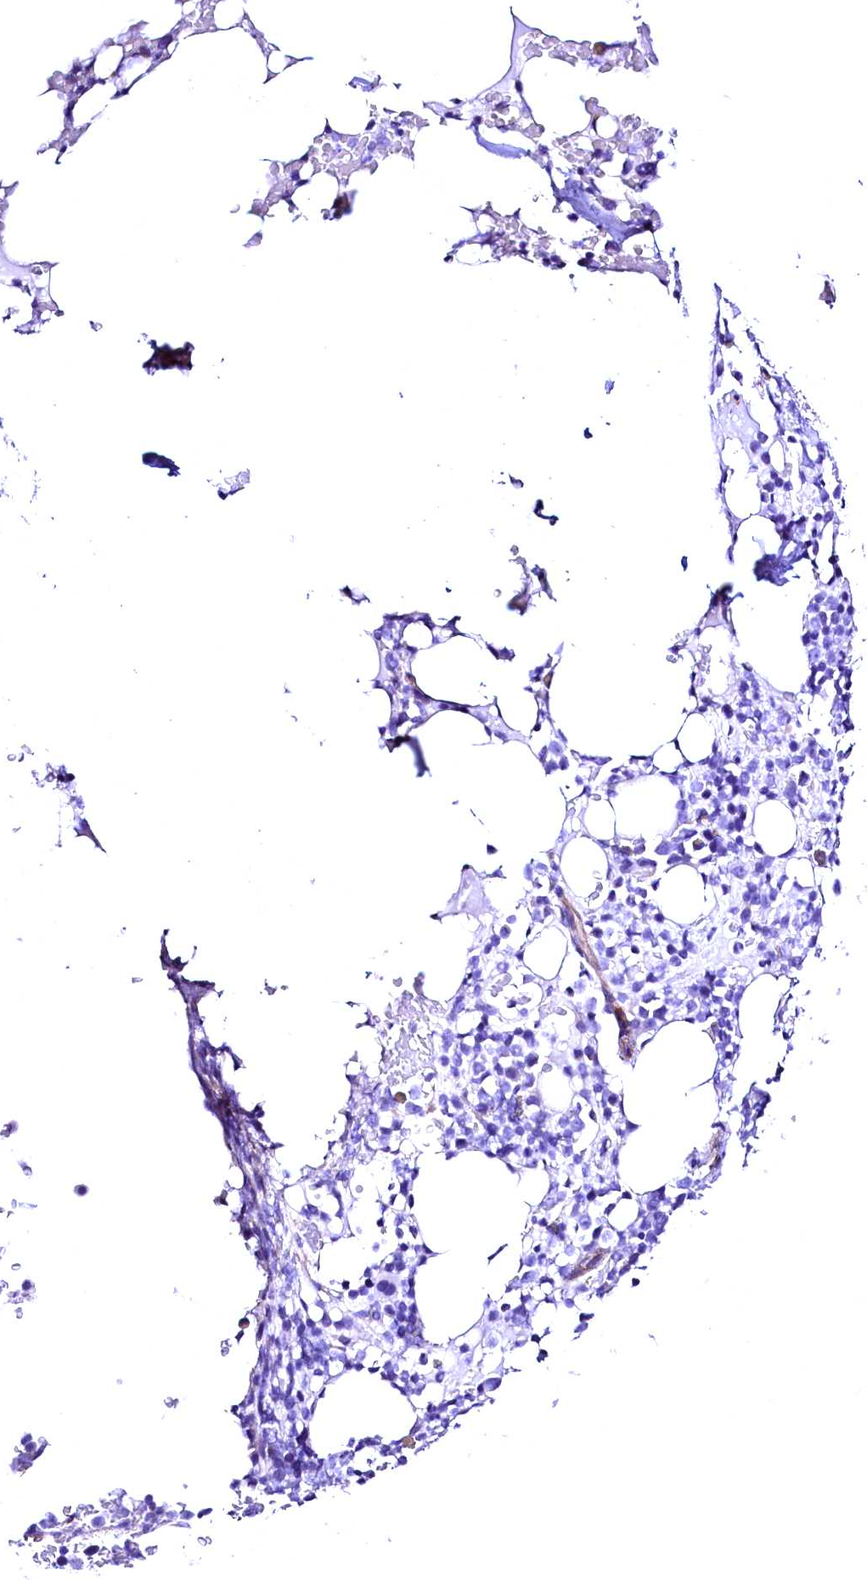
{"staining": {"intensity": "negative", "quantity": "none", "location": "none"}, "tissue": "bone marrow", "cell_type": "Hematopoietic cells", "image_type": "normal", "snomed": [{"axis": "morphology", "description": "Normal tissue, NOS"}, {"axis": "topography", "description": "Bone marrow"}], "caption": "IHC of normal bone marrow shows no expression in hematopoietic cells.", "gene": "SLF1", "patient": {"sex": "male", "age": 58}}